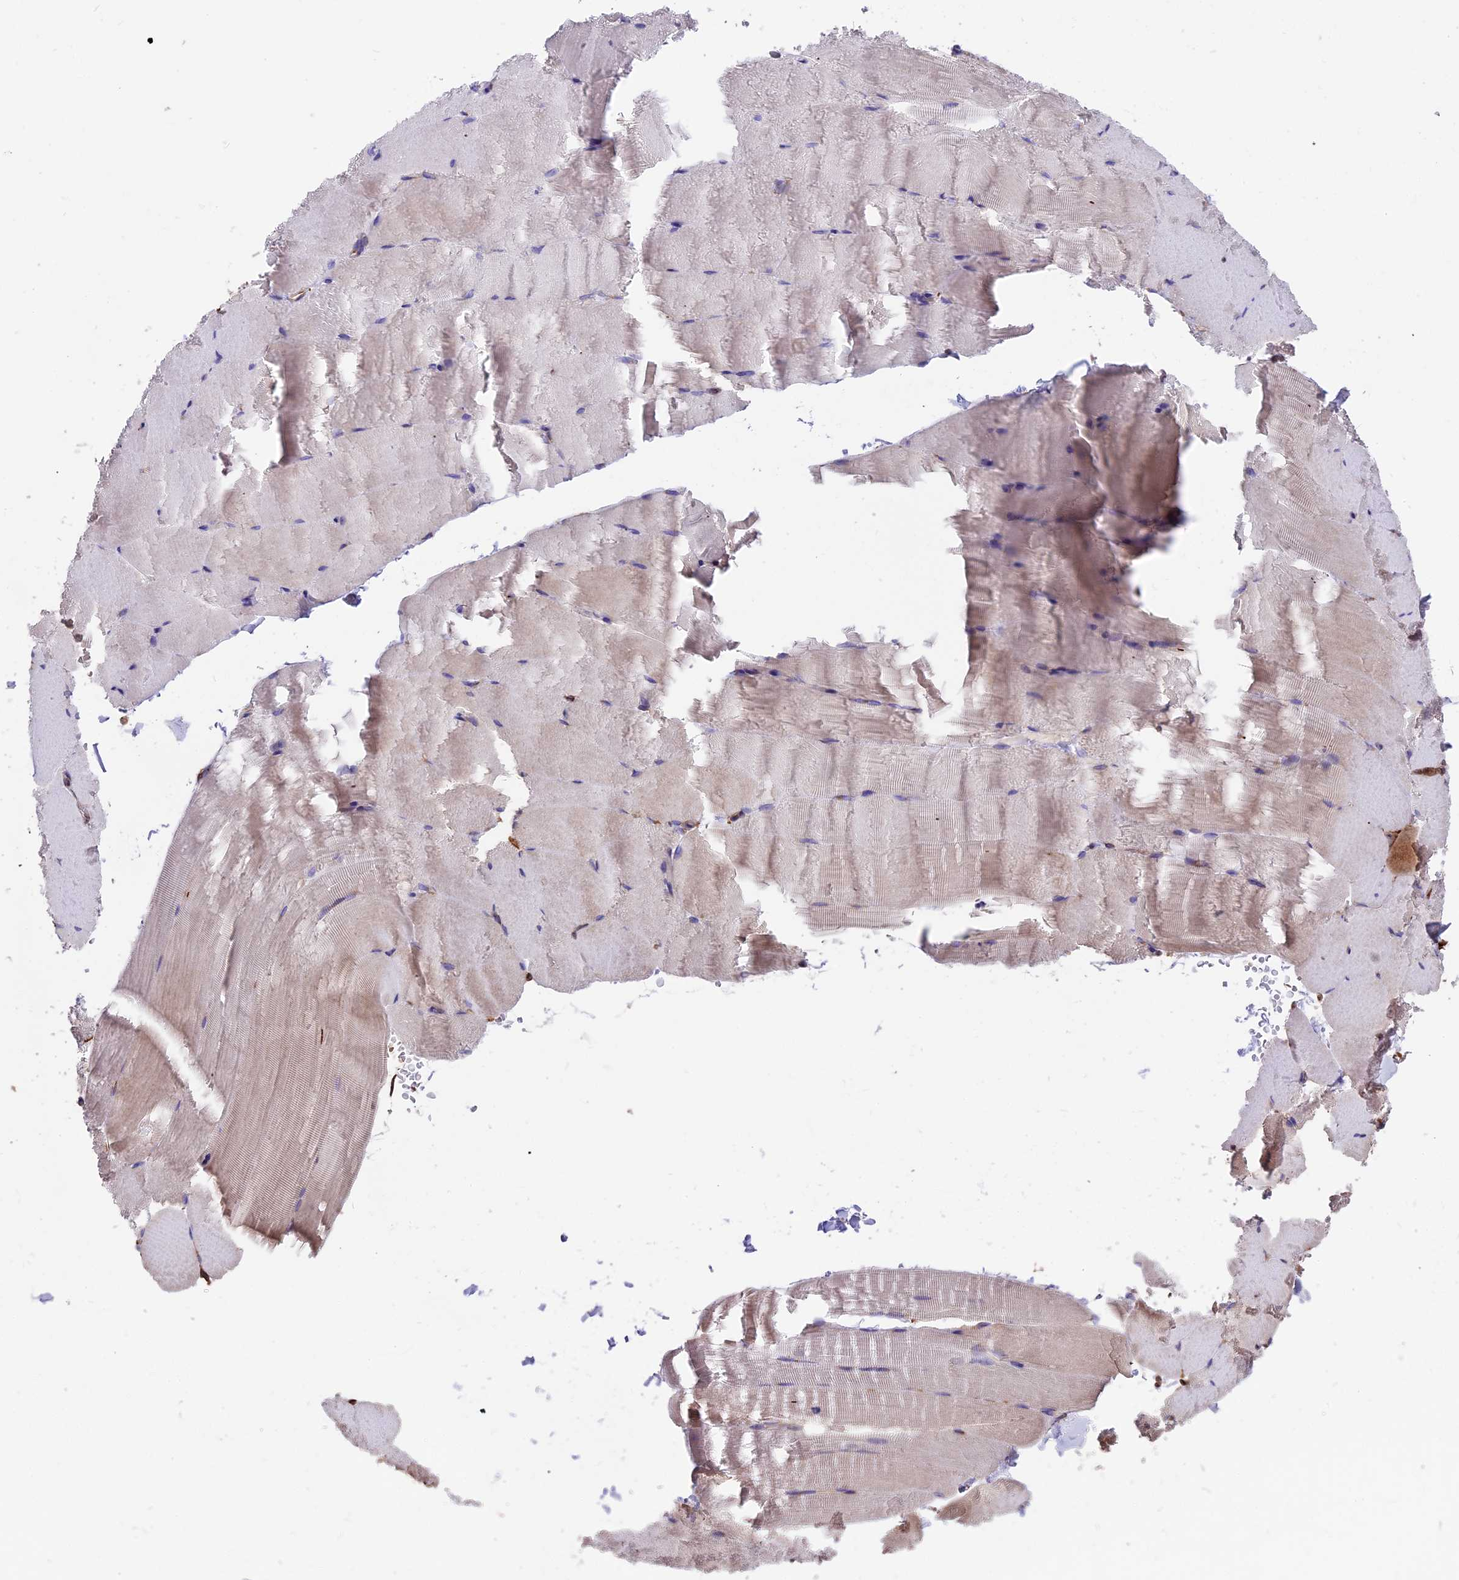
{"staining": {"intensity": "weak", "quantity": "<25%", "location": "cytoplasmic/membranous"}, "tissue": "skeletal muscle", "cell_type": "Myocytes", "image_type": "normal", "snomed": [{"axis": "morphology", "description": "Normal tissue, NOS"}, {"axis": "topography", "description": "Skeletal muscle"}, {"axis": "topography", "description": "Parathyroid gland"}], "caption": "The micrograph displays no staining of myocytes in benign skeletal muscle.", "gene": "SEH1L", "patient": {"sex": "female", "age": 37}}